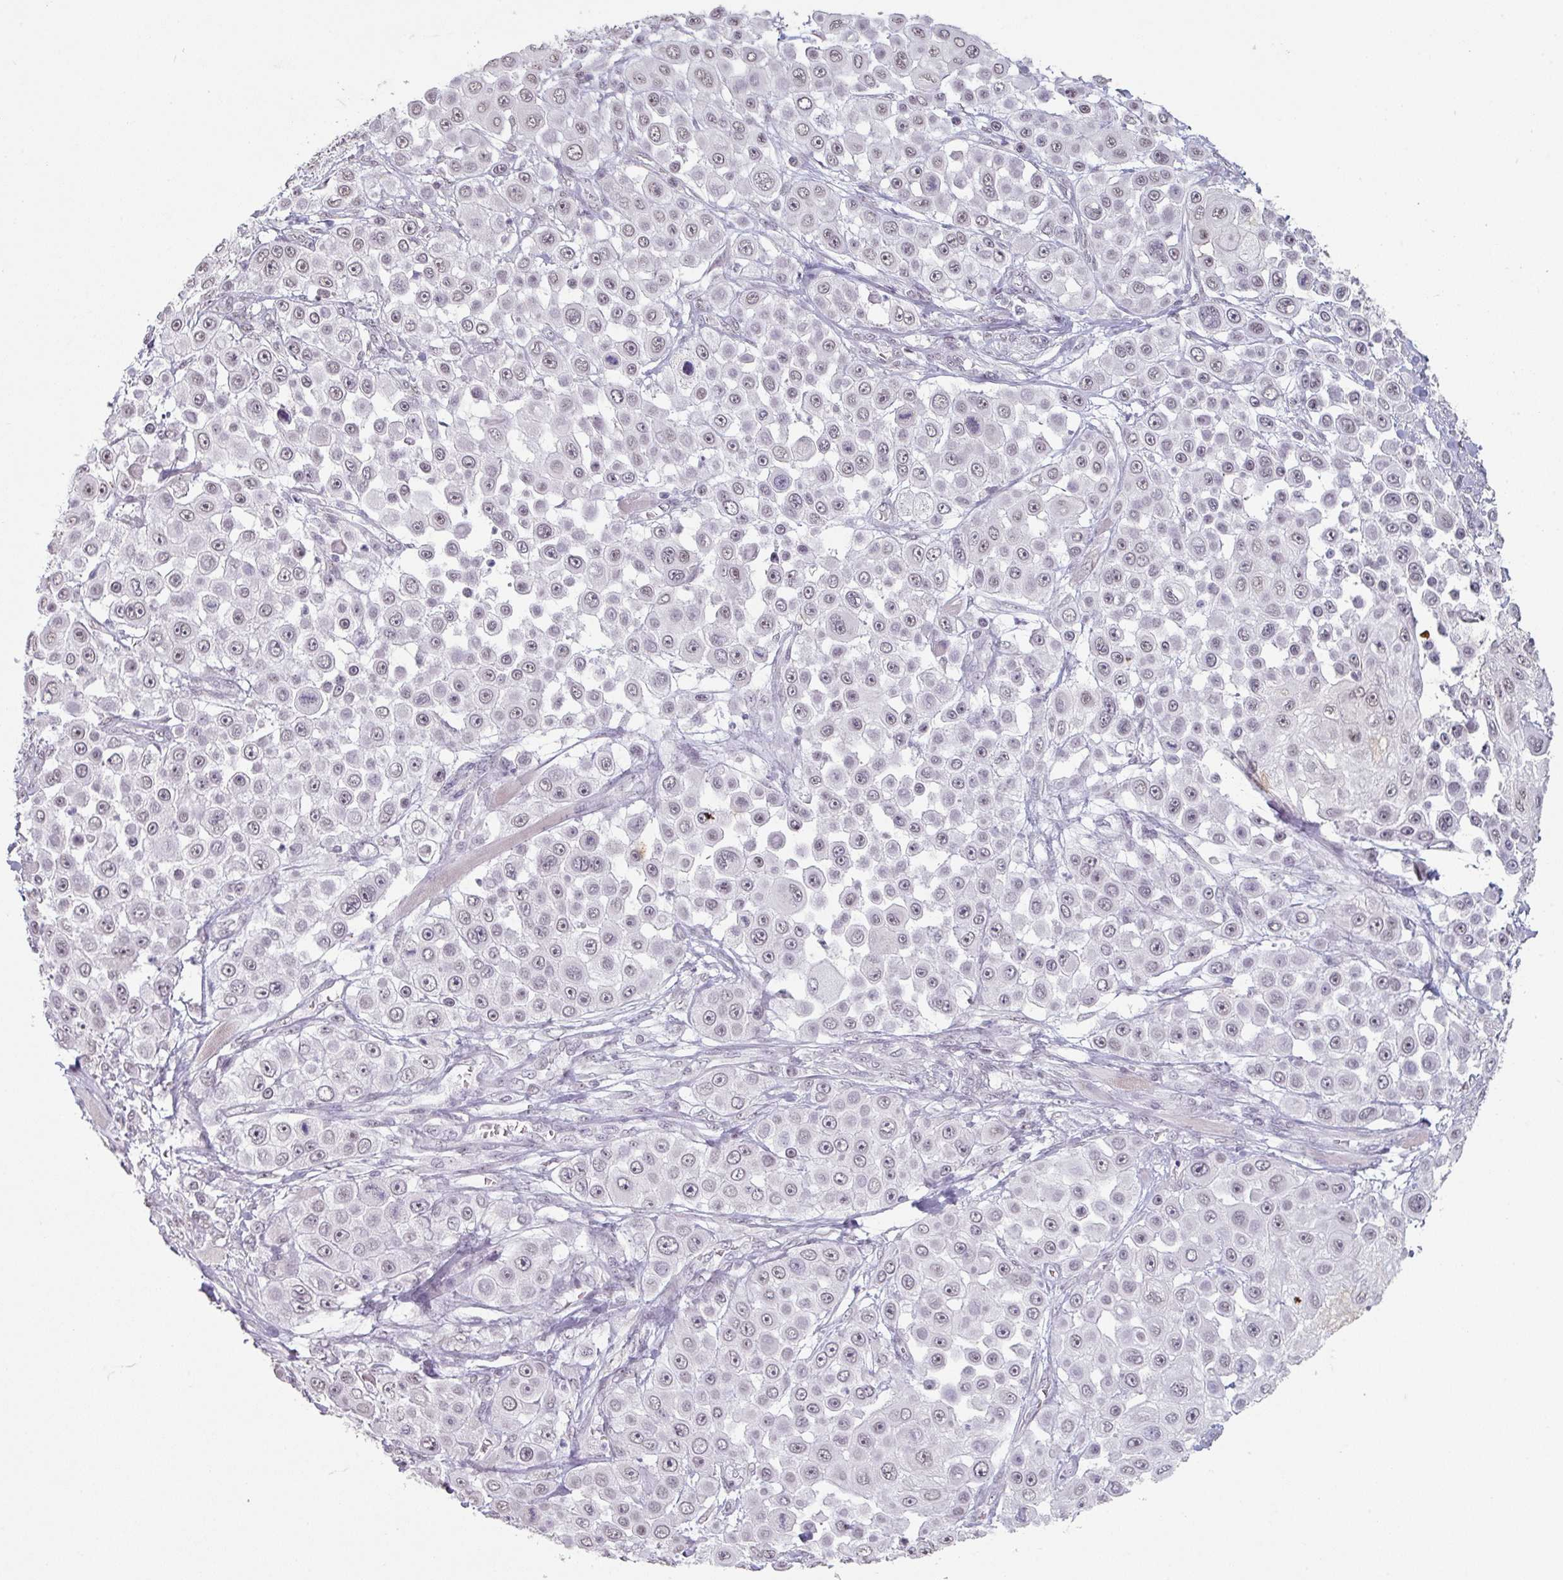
{"staining": {"intensity": "weak", "quantity": "<25%", "location": "nuclear"}, "tissue": "skin cancer", "cell_type": "Tumor cells", "image_type": "cancer", "snomed": [{"axis": "morphology", "description": "Squamous cell carcinoma, NOS"}, {"axis": "topography", "description": "Skin"}], "caption": "Skin cancer was stained to show a protein in brown. There is no significant positivity in tumor cells. (DAB immunohistochemistry (IHC), high magnification).", "gene": "SPRR1A", "patient": {"sex": "male", "age": 67}}